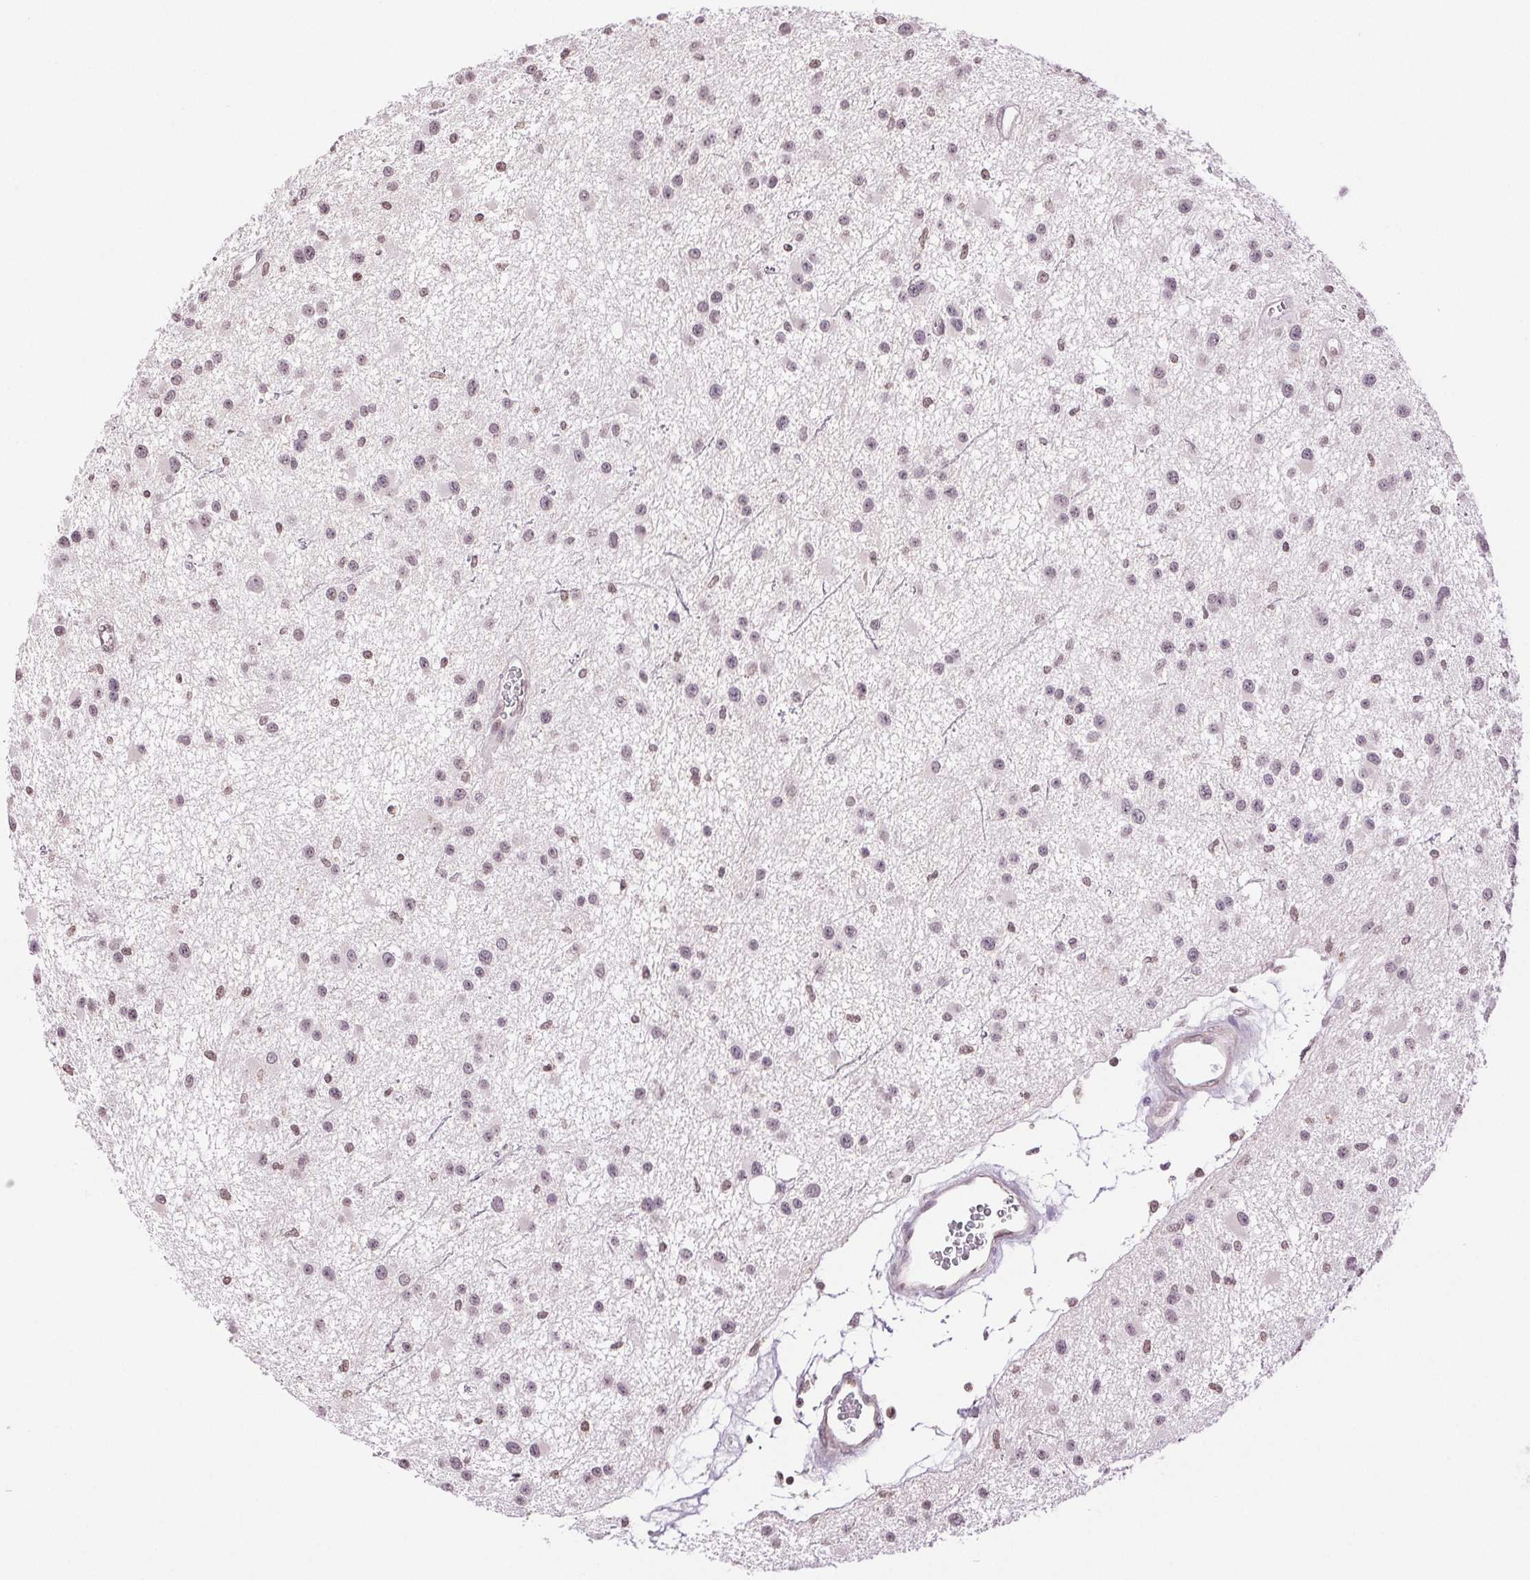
{"staining": {"intensity": "weak", "quantity": "<25%", "location": "nuclear"}, "tissue": "glioma", "cell_type": "Tumor cells", "image_type": "cancer", "snomed": [{"axis": "morphology", "description": "Glioma, malignant, Low grade"}, {"axis": "topography", "description": "Brain"}], "caption": "Micrograph shows no significant protein positivity in tumor cells of malignant glioma (low-grade). (Stains: DAB IHC with hematoxylin counter stain, Microscopy: brightfield microscopy at high magnification).", "gene": "TNNT3", "patient": {"sex": "male", "age": 43}}